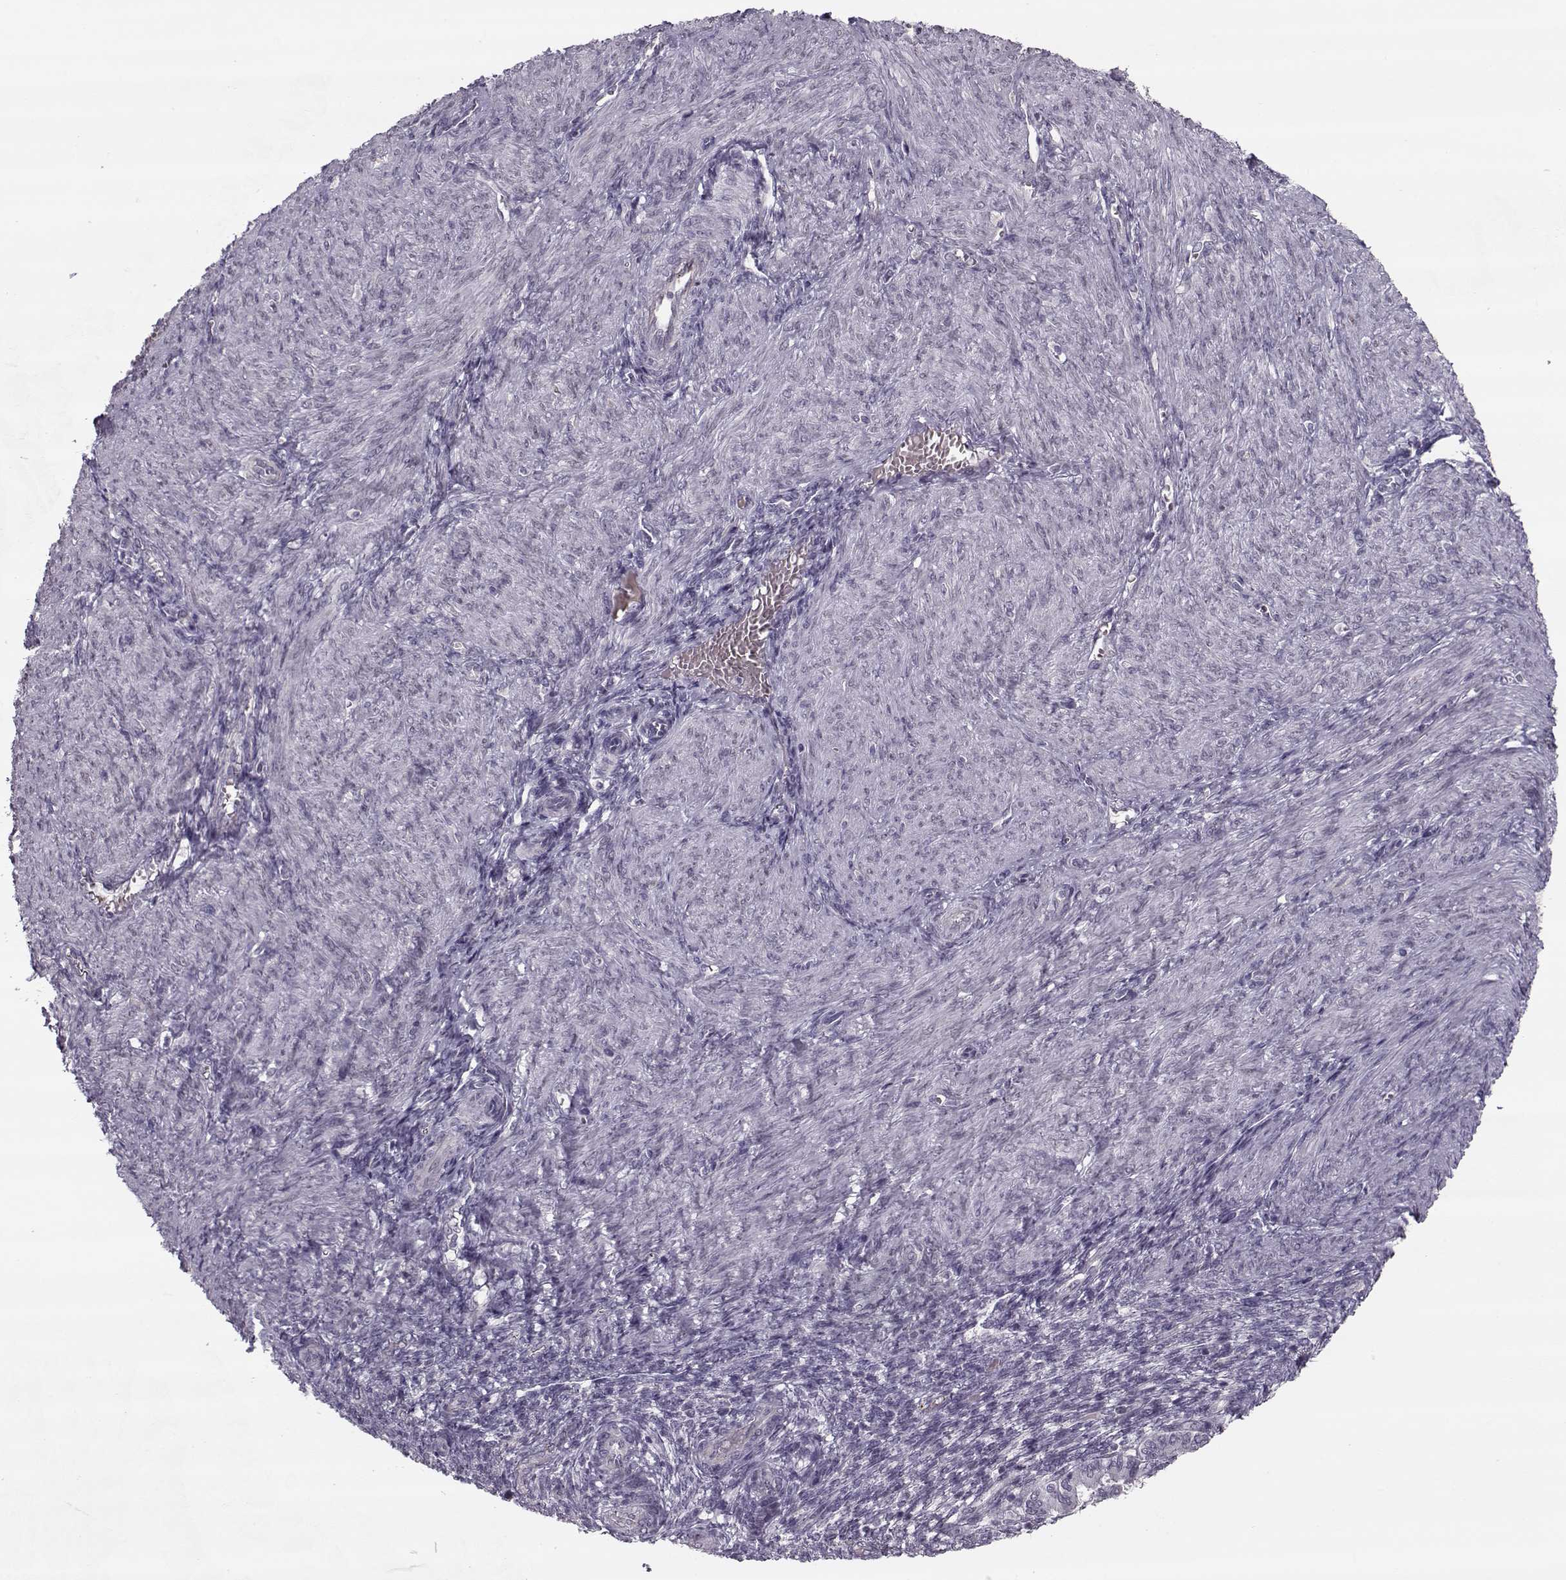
{"staining": {"intensity": "negative", "quantity": "none", "location": "none"}, "tissue": "endometrium", "cell_type": "Cells in endometrial stroma", "image_type": "normal", "snomed": [{"axis": "morphology", "description": "Normal tissue, NOS"}, {"axis": "topography", "description": "Endometrium"}], "caption": "Endometrium stained for a protein using IHC shows no positivity cells in endometrial stroma.", "gene": "DNAI3", "patient": {"sex": "female", "age": 43}}